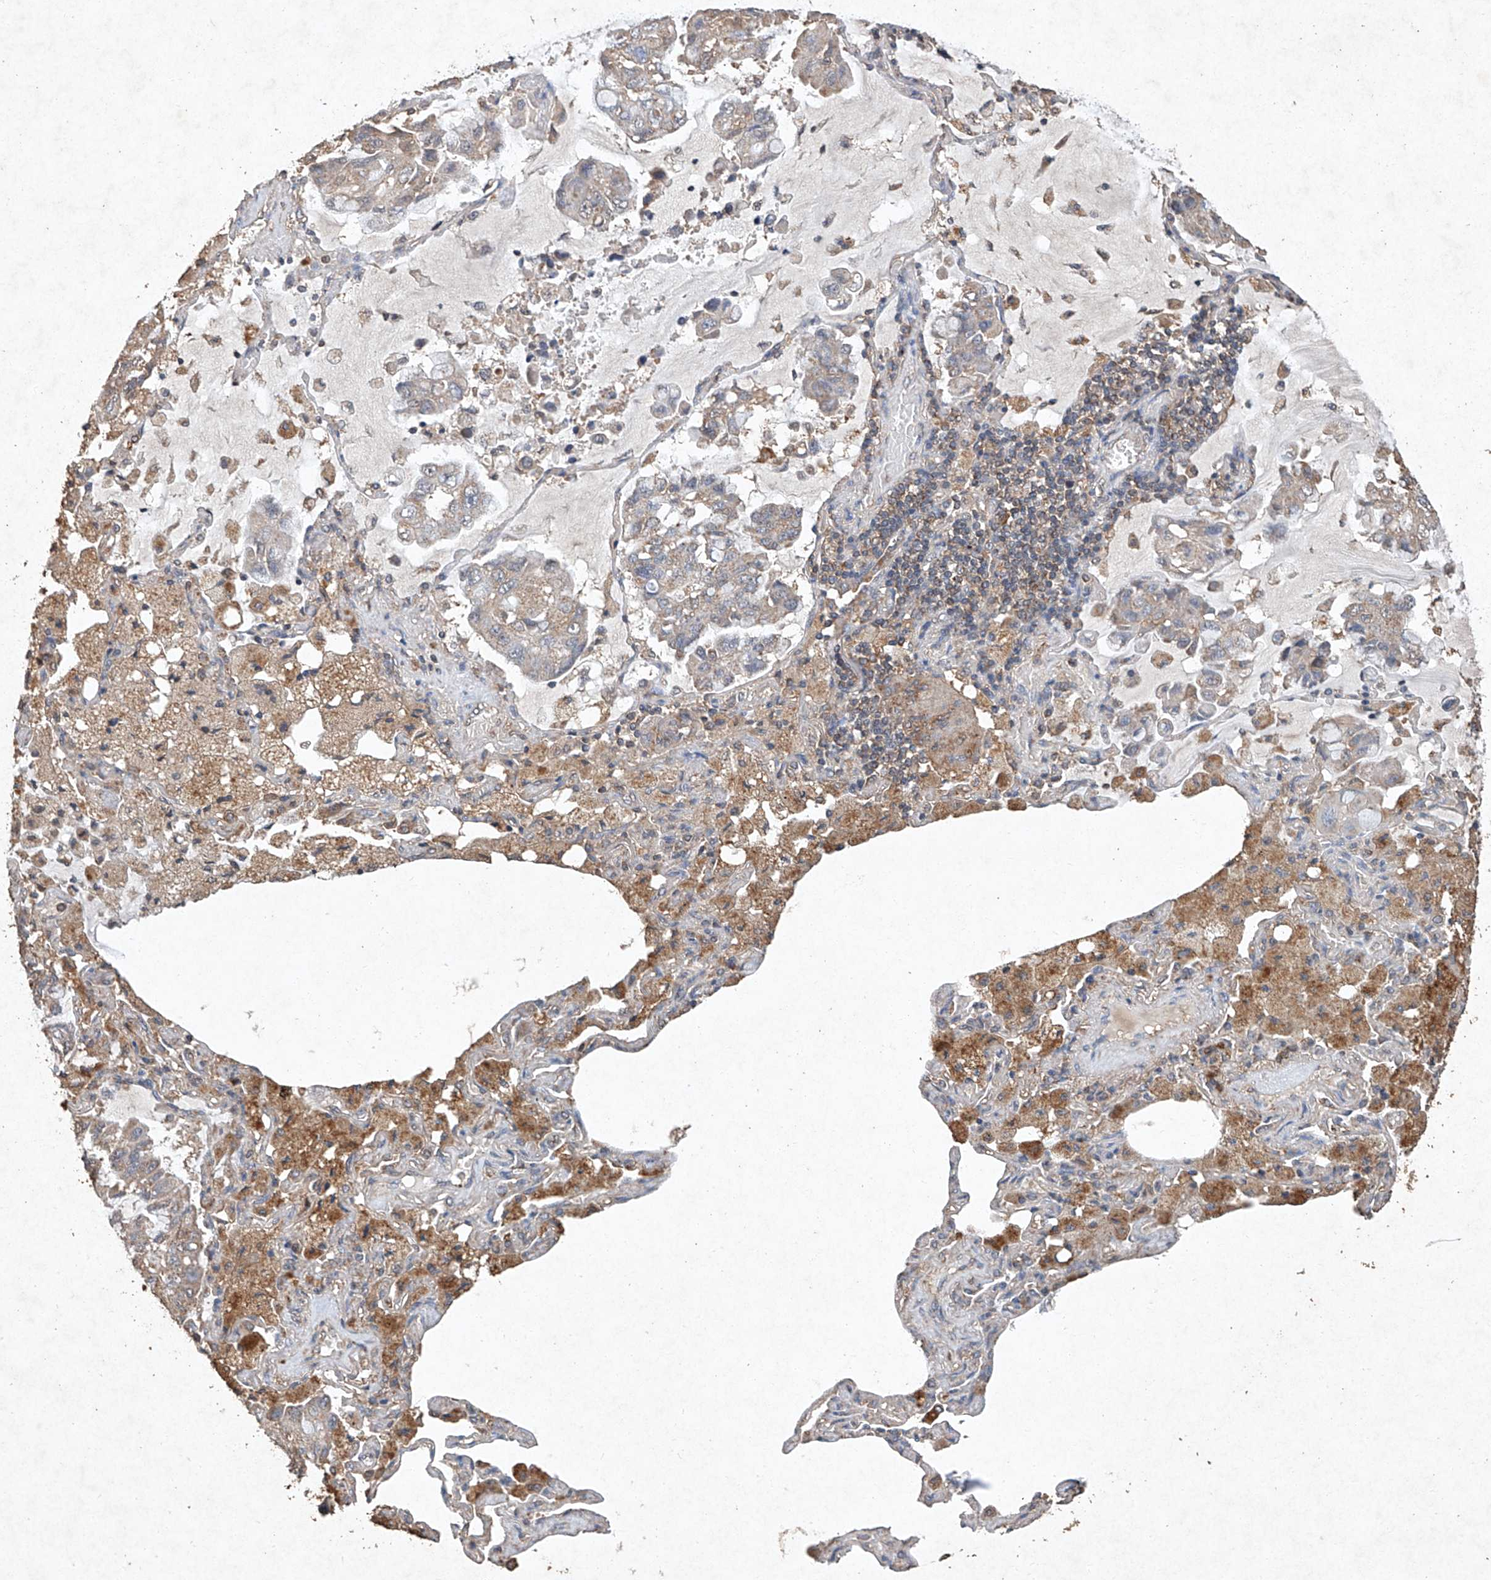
{"staining": {"intensity": "negative", "quantity": "none", "location": "none"}, "tissue": "lung cancer", "cell_type": "Tumor cells", "image_type": "cancer", "snomed": [{"axis": "morphology", "description": "Adenocarcinoma, NOS"}, {"axis": "topography", "description": "Lung"}], "caption": "A high-resolution photomicrograph shows immunohistochemistry (IHC) staining of lung cancer, which demonstrates no significant expression in tumor cells.", "gene": "STK3", "patient": {"sex": "male", "age": 64}}